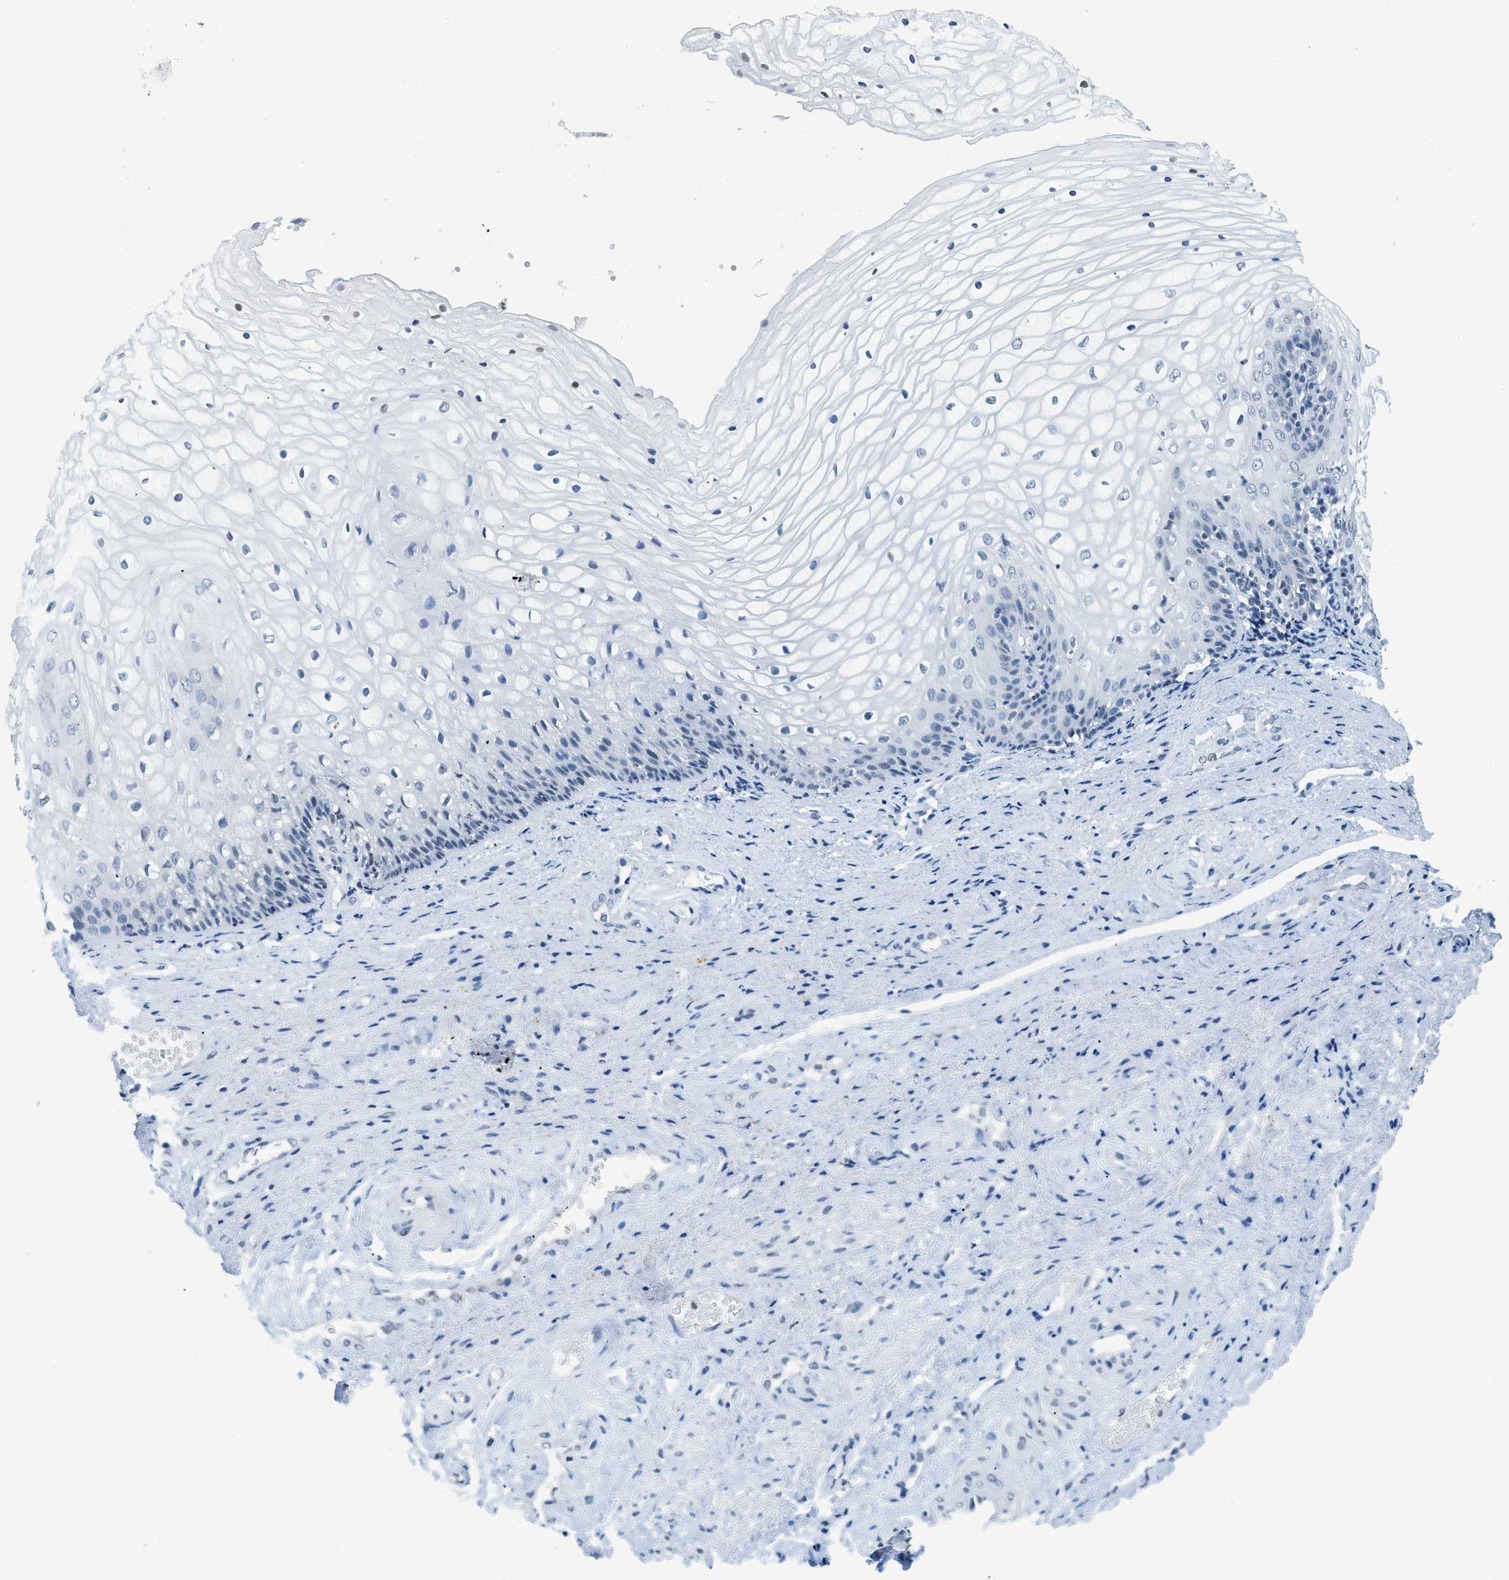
{"staining": {"intensity": "negative", "quantity": "none", "location": "none"}, "tissue": "vagina", "cell_type": "Squamous epithelial cells", "image_type": "normal", "snomed": [{"axis": "morphology", "description": "Normal tissue, NOS"}, {"axis": "topography", "description": "Vagina"}], "caption": "Protein analysis of normal vagina demonstrates no significant positivity in squamous epithelial cells.", "gene": "UVRAG", "patient": {"sex": "female", "age": 34}}